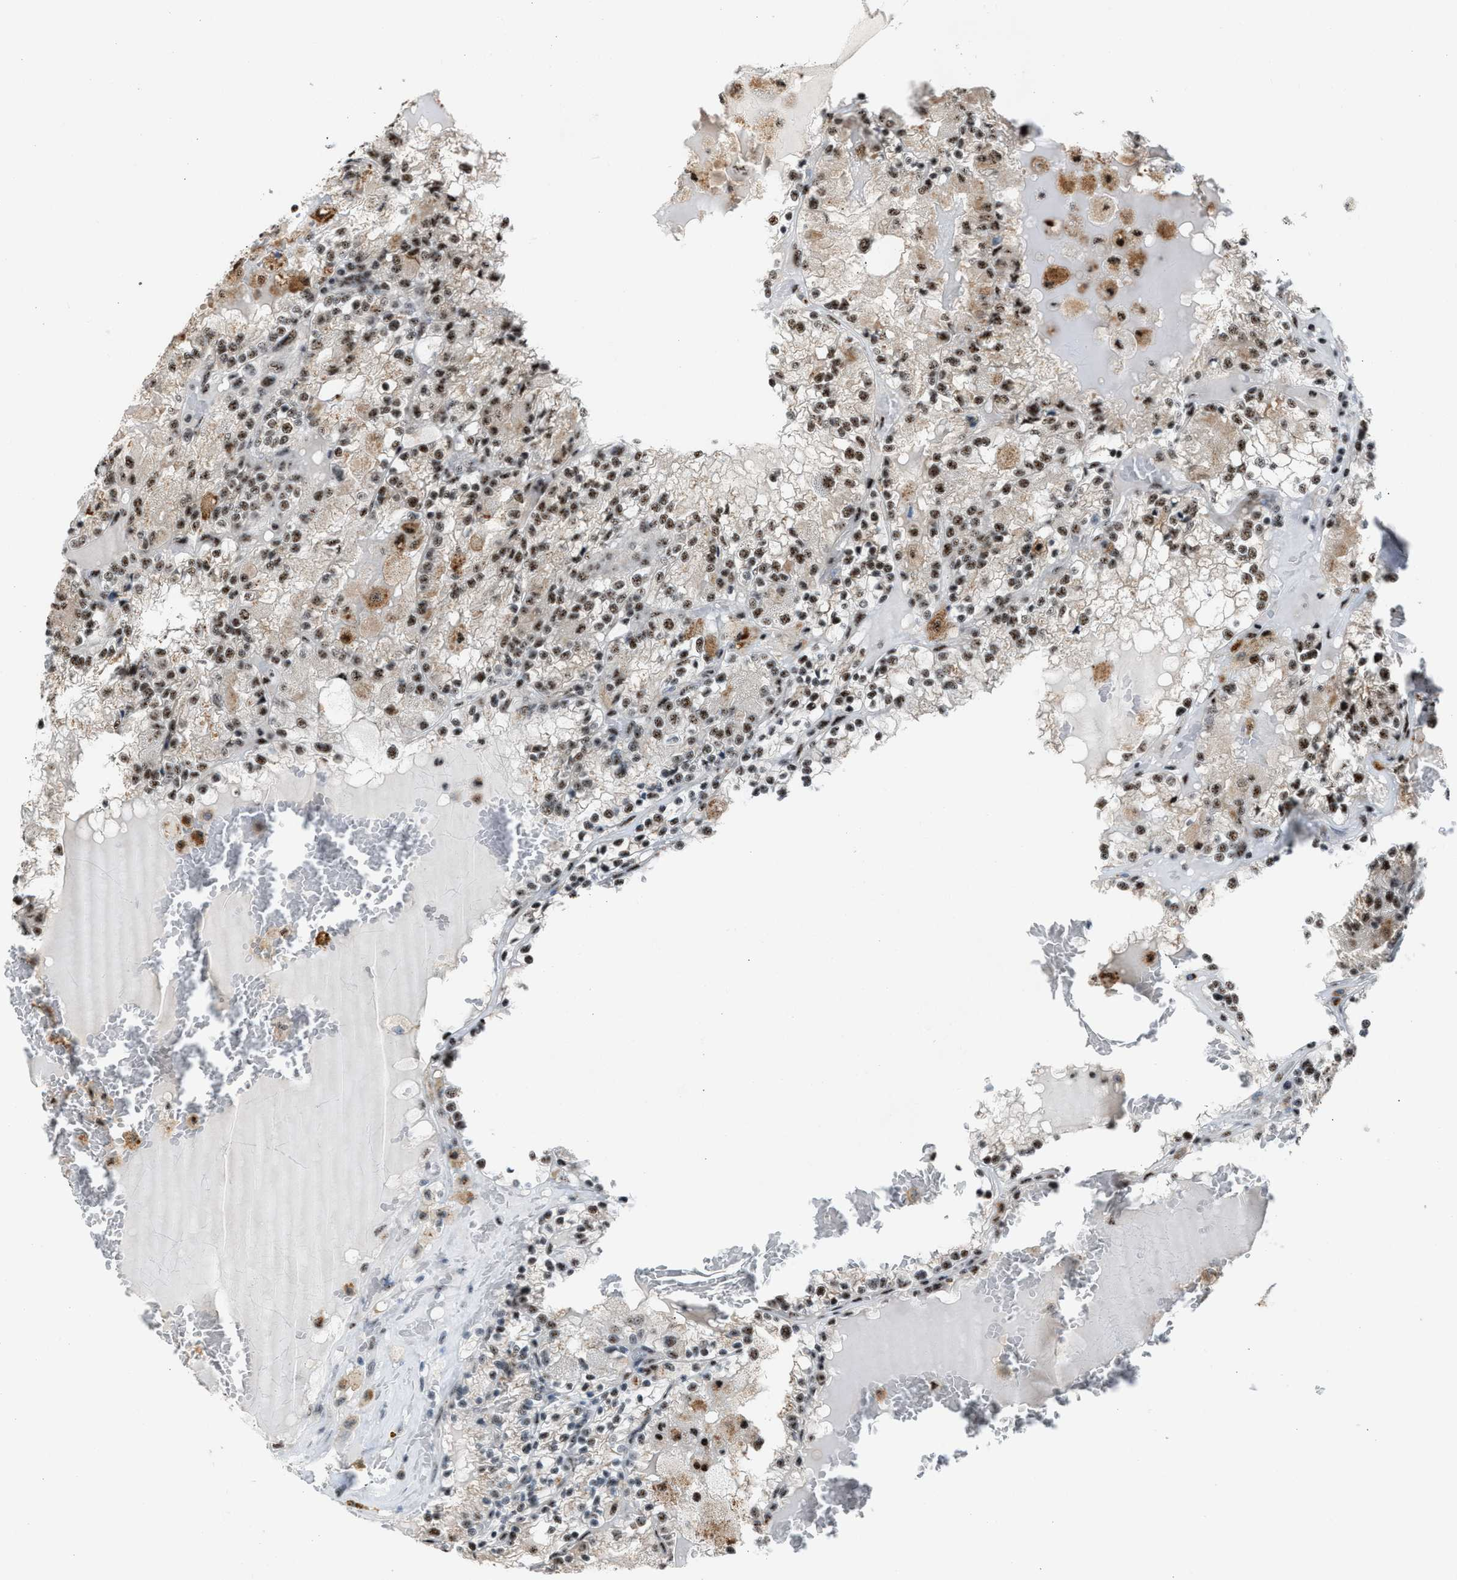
{"staining": {"intensity": "moderate", "quantity": ">75%", "location": "nuclear"}, "tissue": "renal cancer", "cell_type": "Tumor cells", "image_type": "cancer", "snomed": [{"axis": "morphology", "description": "Adenocarcinoma, NOS"}, {"axis": "topography", "description": "Kidney"}], "caption": "Protein expression analysis of renal cancer displays moderate nuclear expression in about >75% of tumor cells.", "gene": "CENPP", "patient": {"sex": "female", "age": 56}}